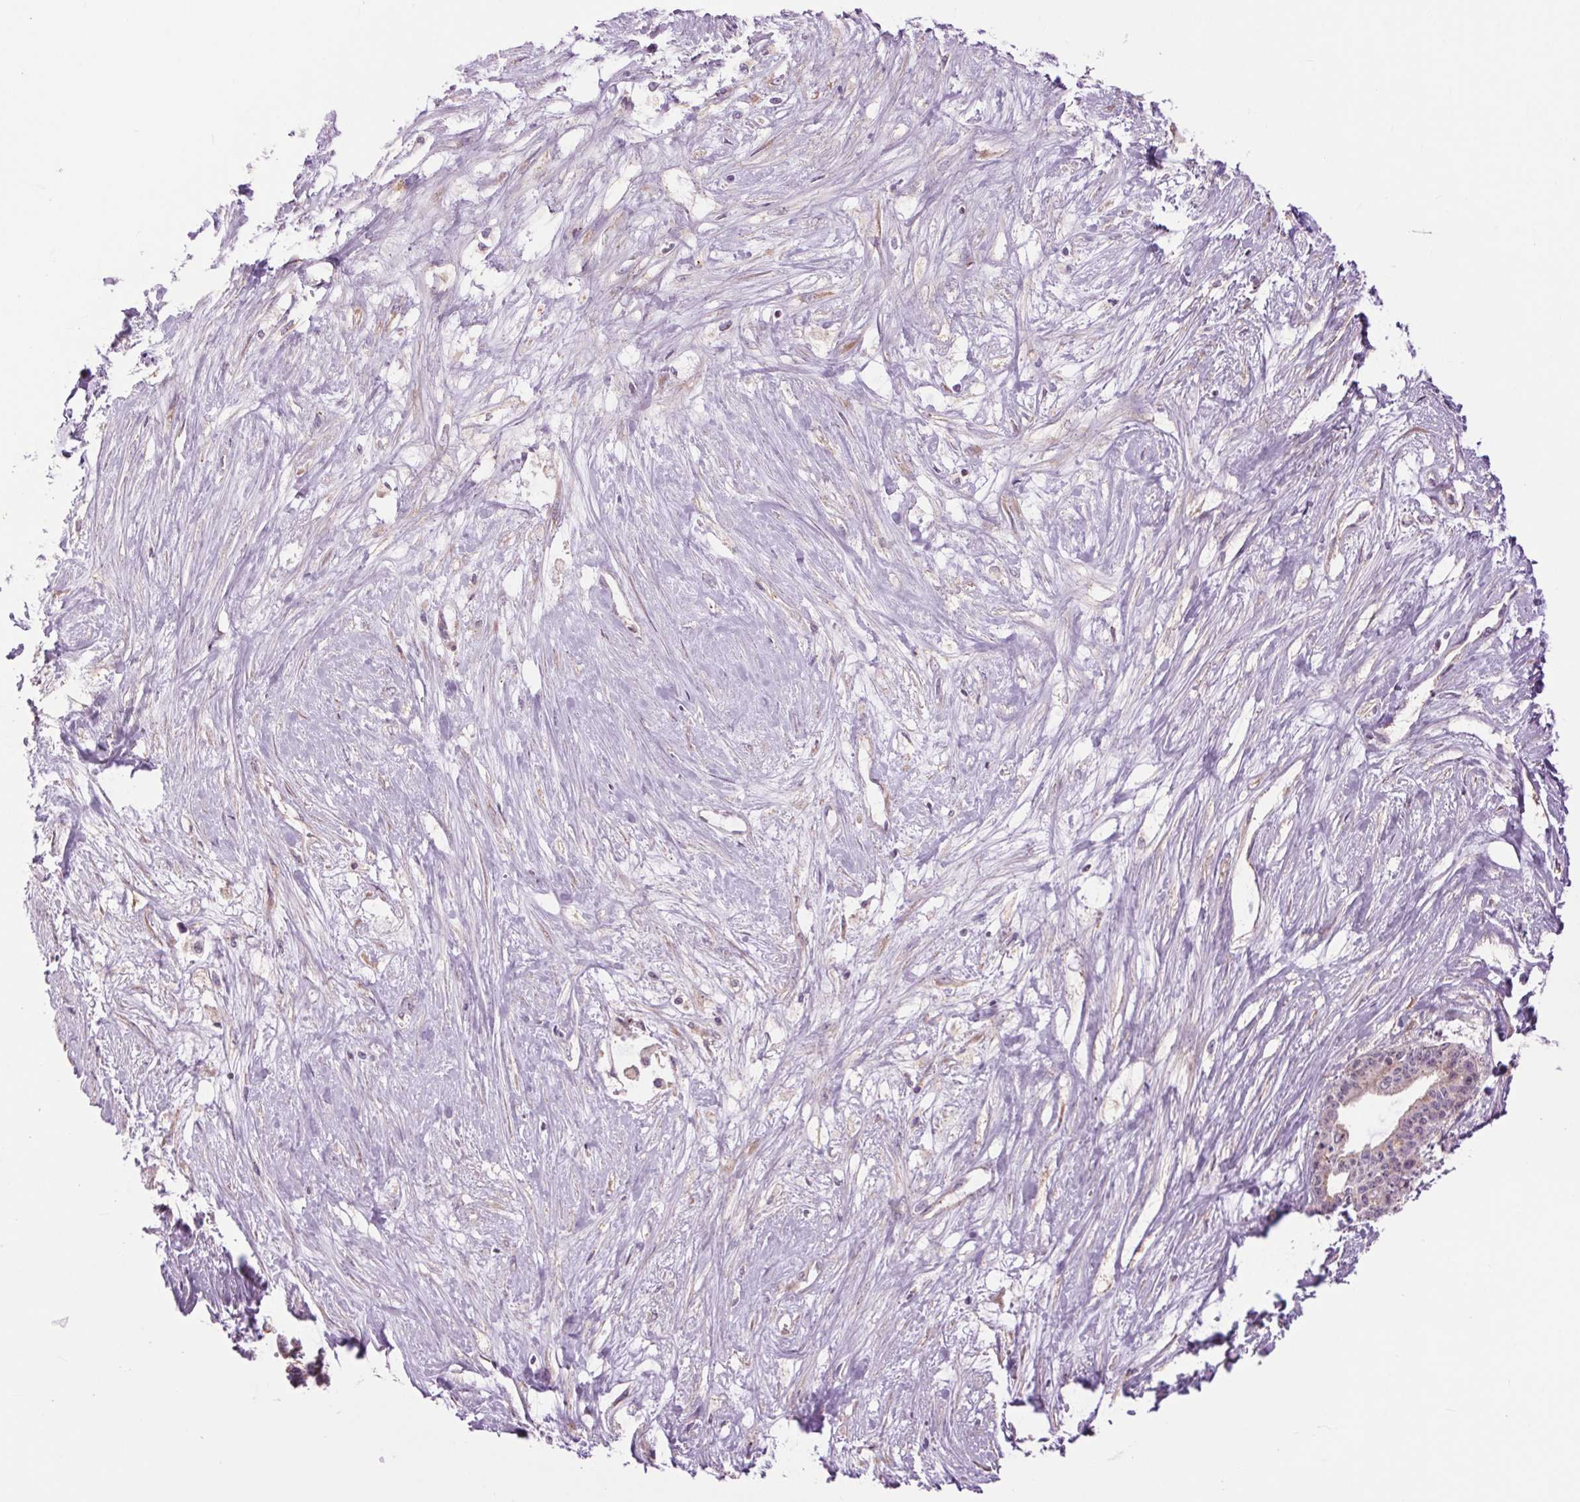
{"staining": {"intensity": "weak", "quantity": "<25%", "location": "cytoplasmic/membranous"}, "tissue": "liver cancer", "cell_type": "Tumor cells", "image_type": "cancer", "snomed": [{"axis": "morphology", "description": "Normal tissue, NOS"}, {"axis": "morphology", "description": "Cholangiocarcinoma"}, {"axis": "topography", "description": "Liver"}, {"axis": "topography", "description": "Peripheral nerve tissue"}], "caption": "IHC of liver cancer (cholangiocarcinoma) shows no positivity in tumor cells. Brightfield microscopy of IHC stained with DAB (brown) and hematoxylin (blue), captured at high magnification.", "gene": "CTNNA3", "patient": {"sex": "female", "age": 73}}